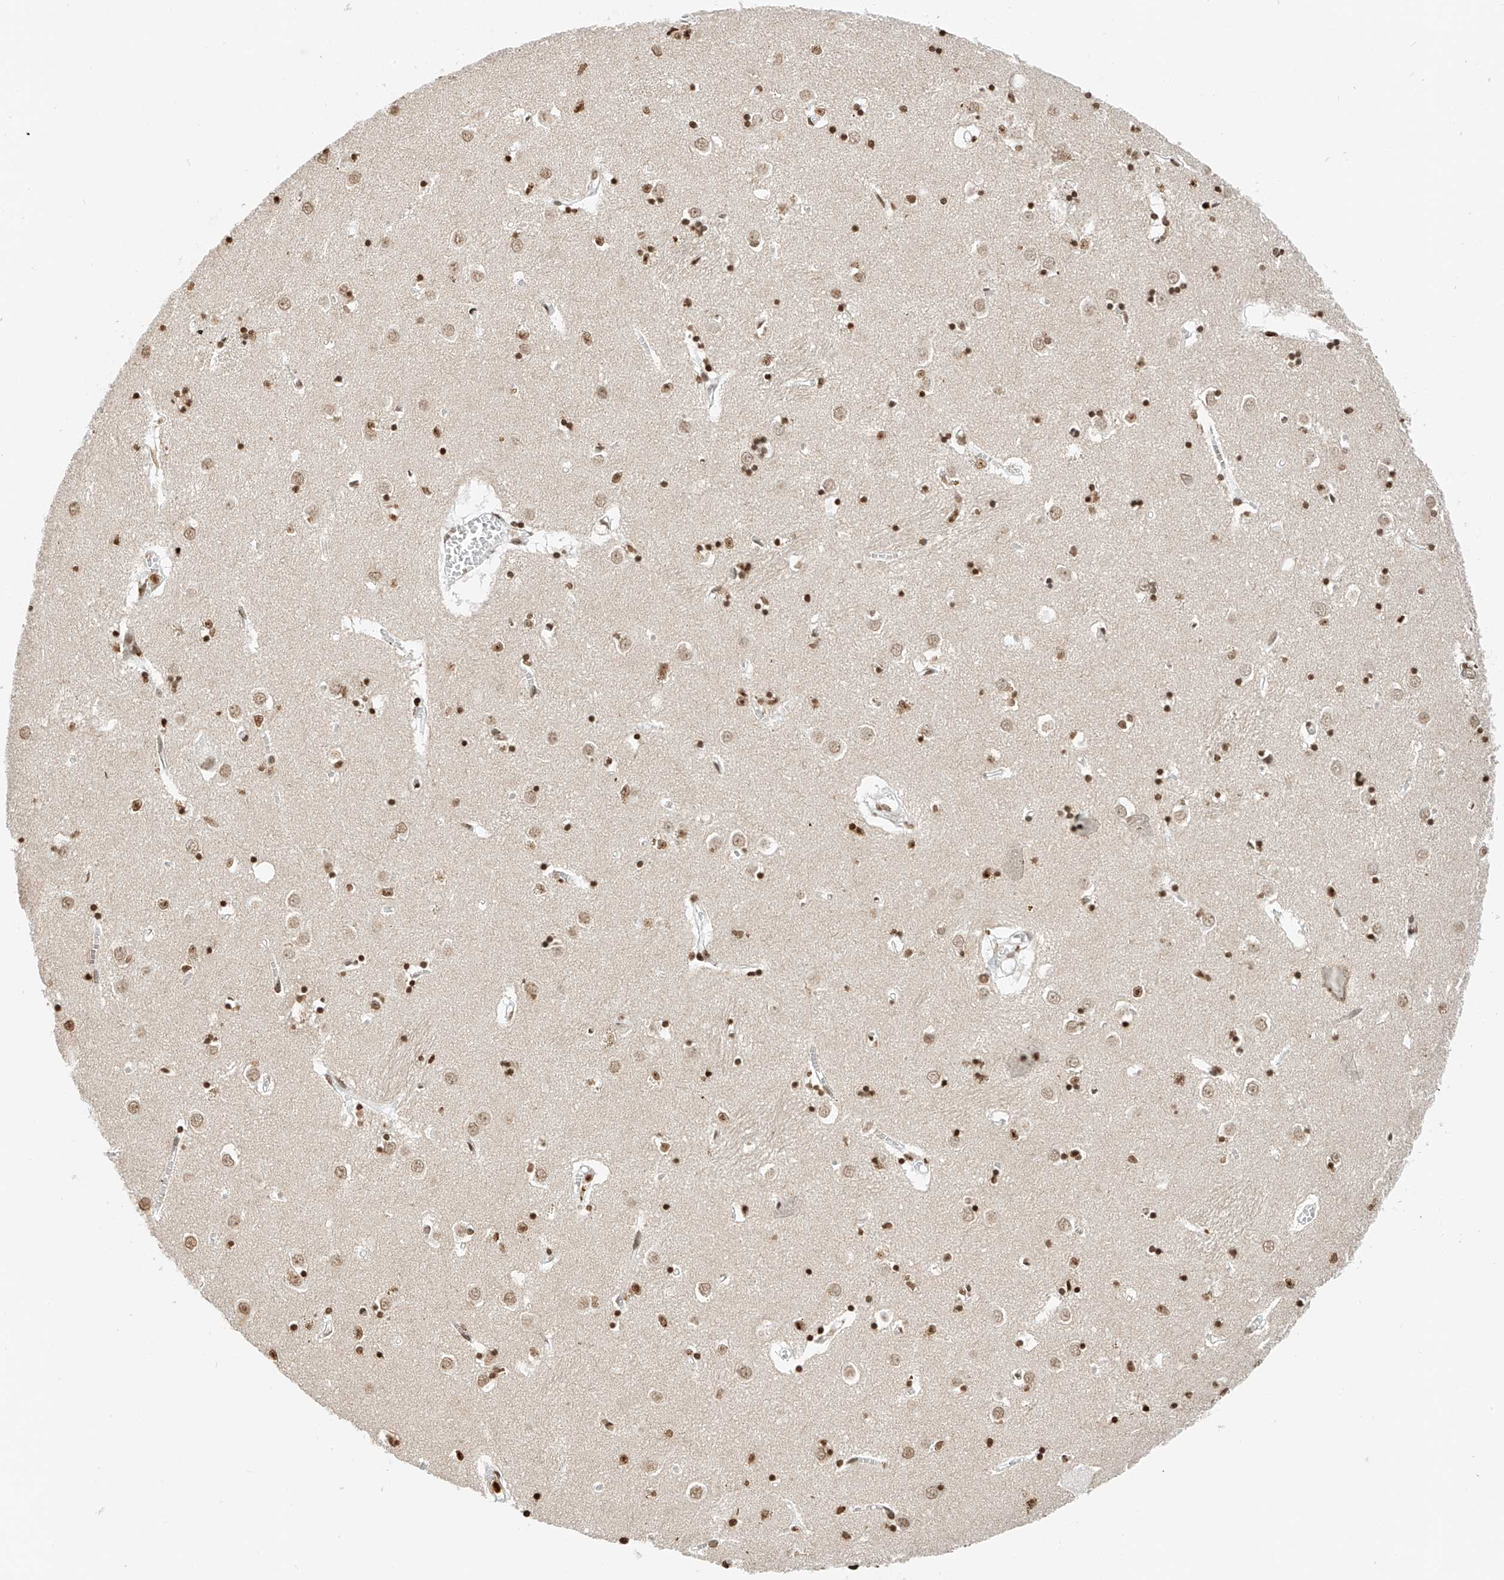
{"staining": {"intensity": "moderate", "quantity": ">75%", "location": "nuclear"}, "tissue": "caudate", "cell_type": "Glial cells", "image_type": "normal", "snomed": [{"axis": "morphology", "description": "Normal tissue, NOS"}, {"axis": "topography", "description": "Lateral ventricle wall"}], "caption": "Protein staining by immunohistochemistry displays moderate nuclear staining in about >75% of glial cells in unremarkable caudate.", "gene": "C17orf58", "patient": {"sex": "male", "age": 70}}